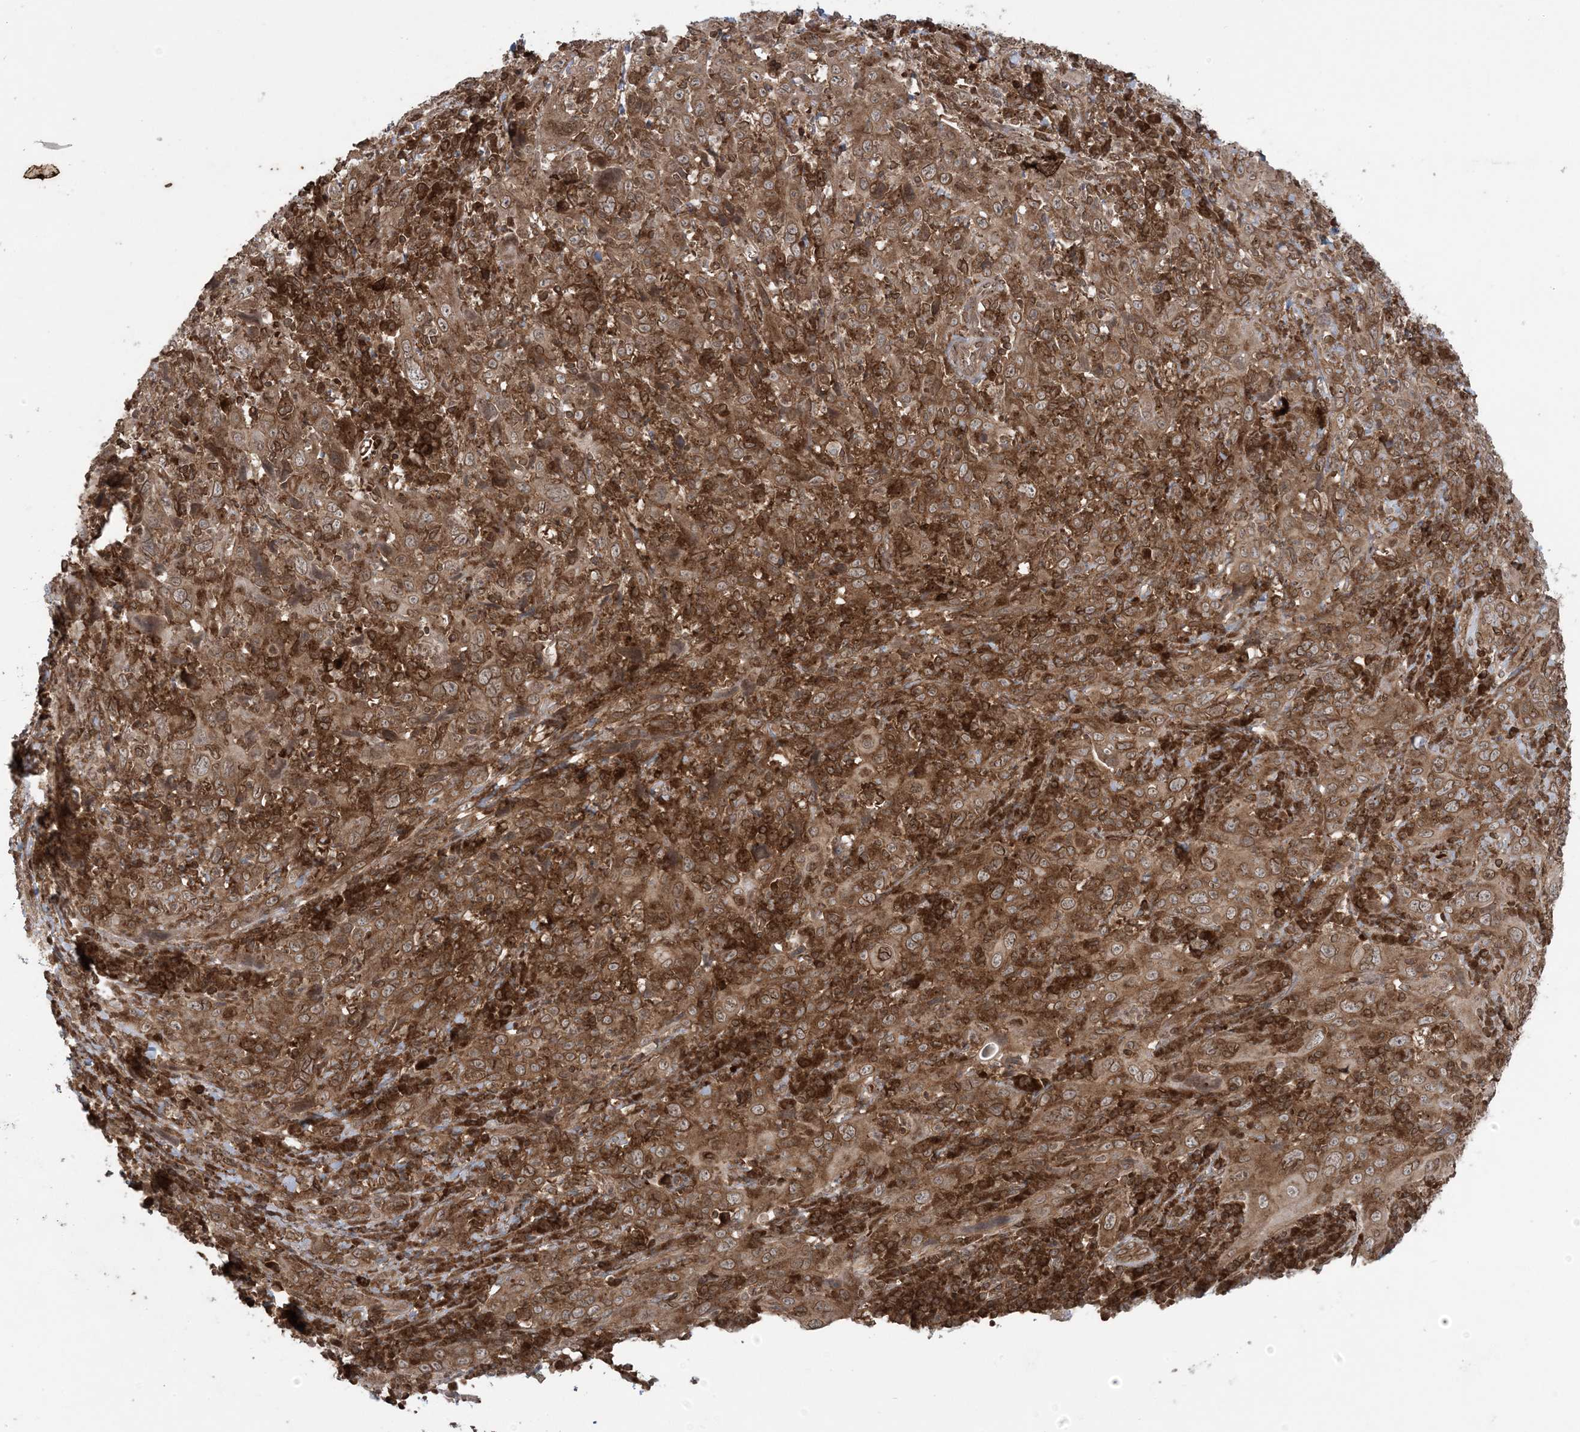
{"staining": {"intensity": "strong", "quantity": ">75%", "location": "cytoplasmic/membranous"}, "tissue": "cervical cancer", "cell_type": "Tumor cells", "image_type": "cancer", "snomed": [{"axis": "morphology", "description": "Squamous cell carcinoma, NOS"}, {"axis": "topography", "description": "Cervix"}], "caption": "Squamous cell carcinoma (cervical) stained with DAB (3,3'-diaminobenzidine) immunohistochemistry reveals high levels of strong cytoplasmic/membranous staining in approximately >75% of tumor cells.", "gene": "DDX19B", "patient": {"sex": "female", "age": 46}}